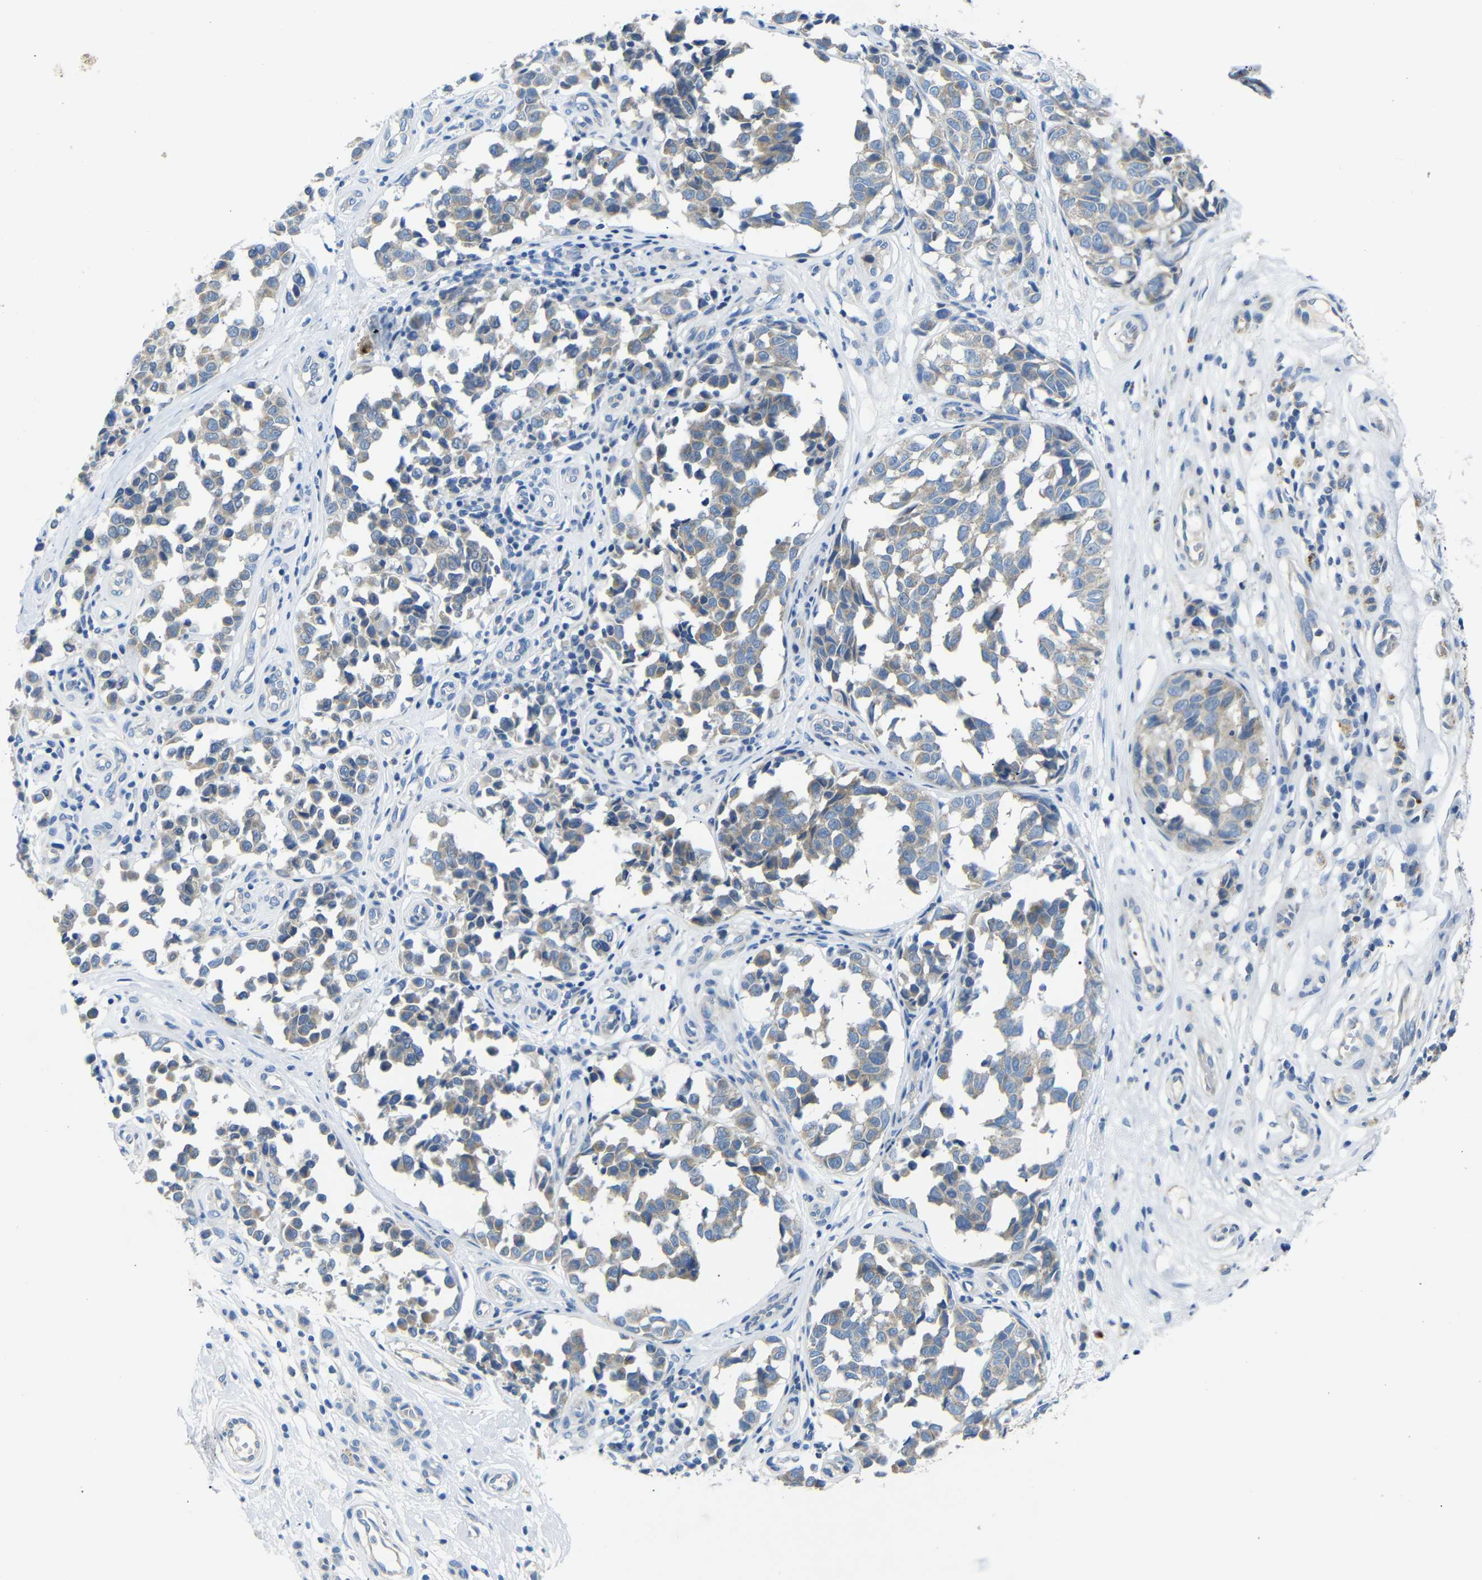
{"staining": {"intensity": "weak", "quantity": ">75%", "location": "cytoplasmic/membranous"}, "tissue": "melanoma", "cell_type": "Tumor cells", "image_type": "cancer", "snomed": [{"axis": "morphology", "description": "Malignant melanoma, NOS"}, {"axis": "topography", "description": "Skin"}], "caption": "Immunohistochemistry image of neoplastic tissue: melanoma stained using immunohistochemistry (IHC) exhibits low levels of weak protein expression localized specifically in the cytoplasmic/membranous of tumor cells, appearing as a cytoplasmic/membranous brown color.", "gene": "DCP1A", "patient": {"sex": "female", "age": 64}}